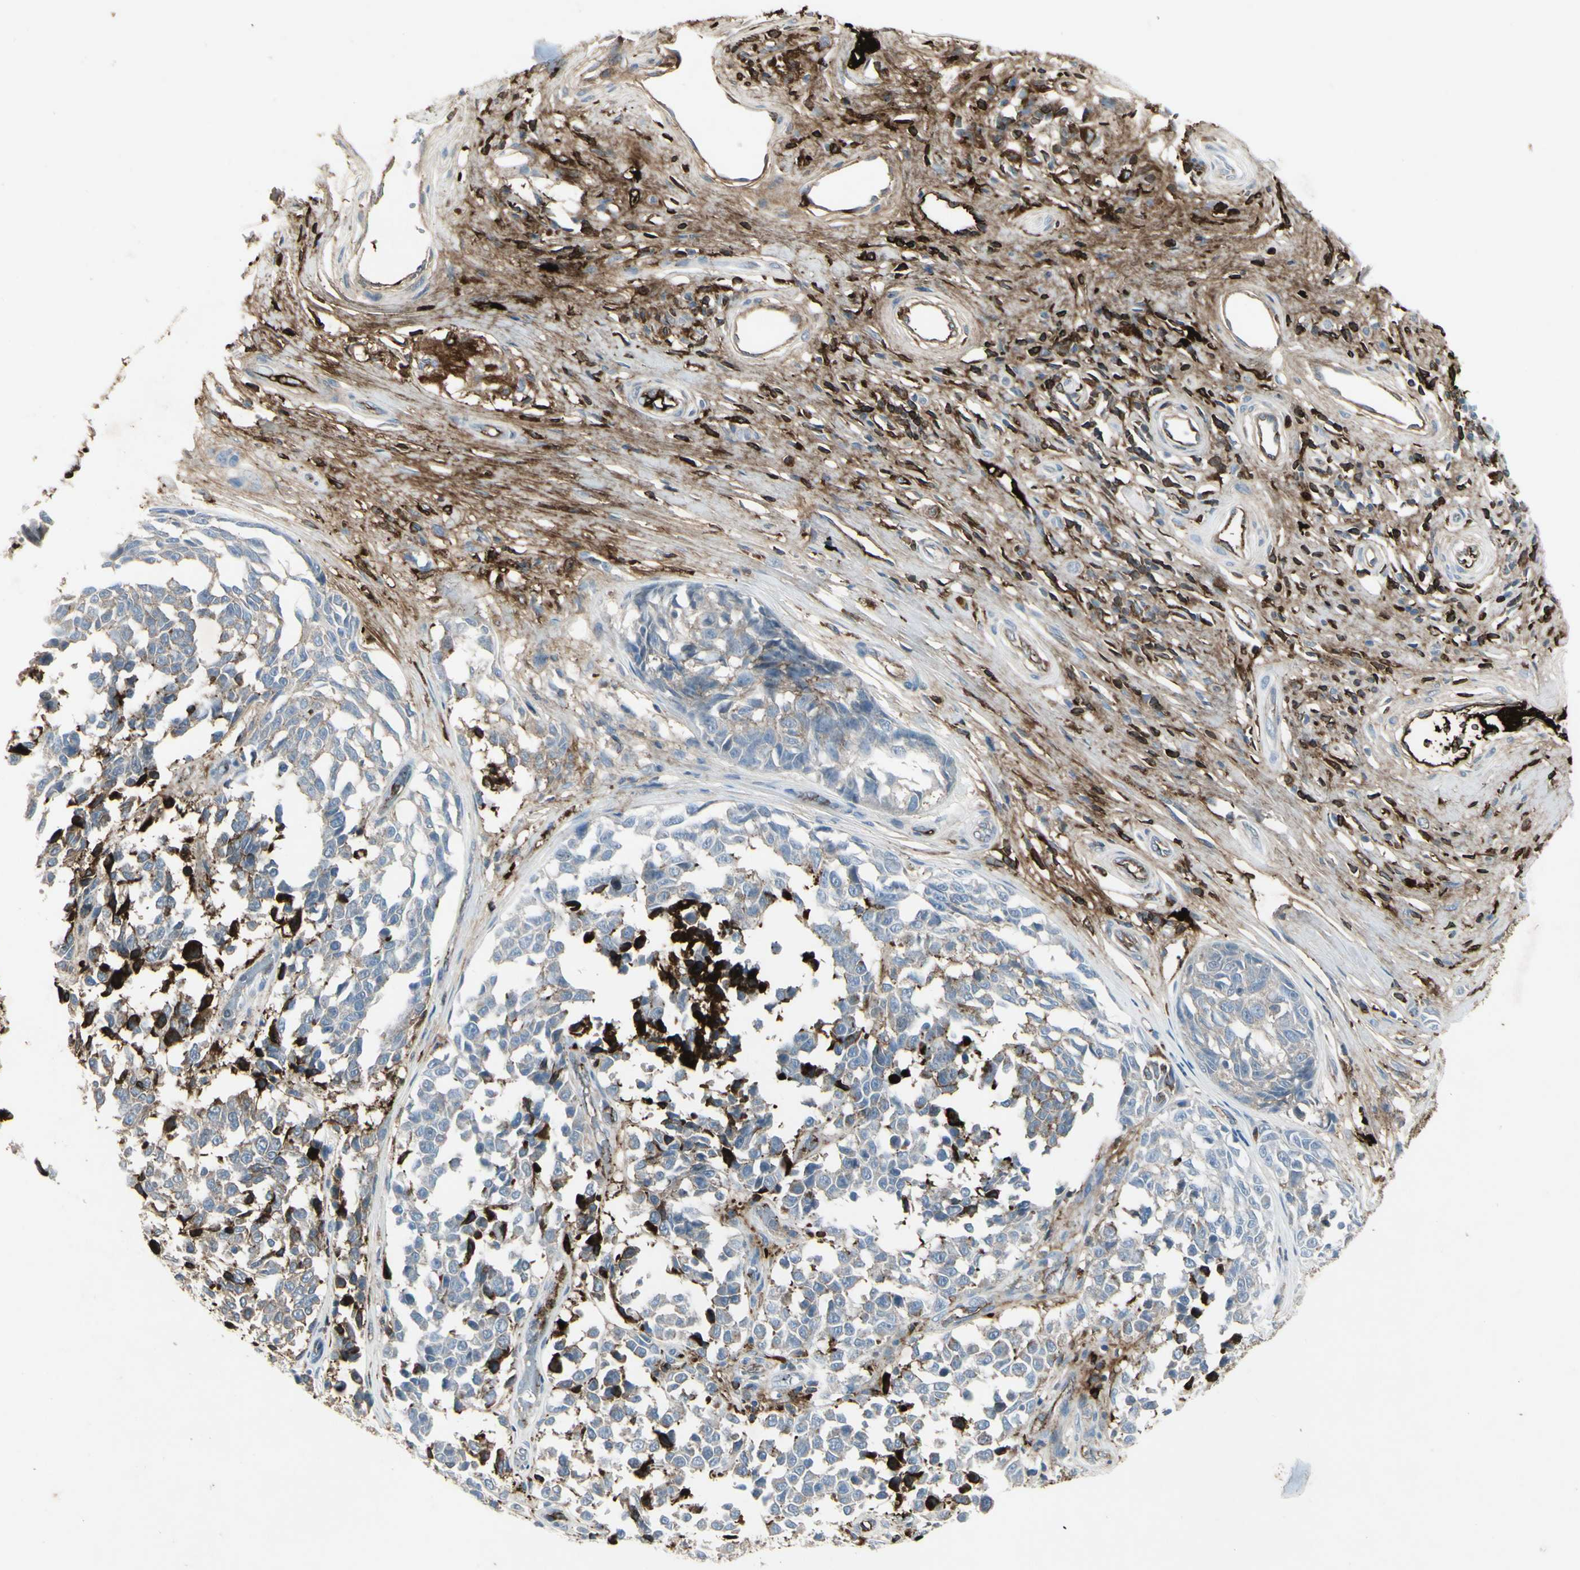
{"staining": {"intensity": "strong", "quantity": "25%-75%", "location": "cytoplasmic/membranous"}, "tissue": "melanoma", "cell_type": "Tumor cells", "image_type": "cancer", "snomed": [{"axis": "morphology", "description": "Malignant melanoma, NOS"}, {"axis": "topography", "description": "Skin"}], "caption": "A histopathology image of human malignant melanoma stained for a protein displays strong cytoplasmic/membranous brown staining in tumor cells. (DAB = brown stain, brightfield microscopy at high magnification).", "gene": "IGHM", "patient": {"sex": "female", "age": 64}}